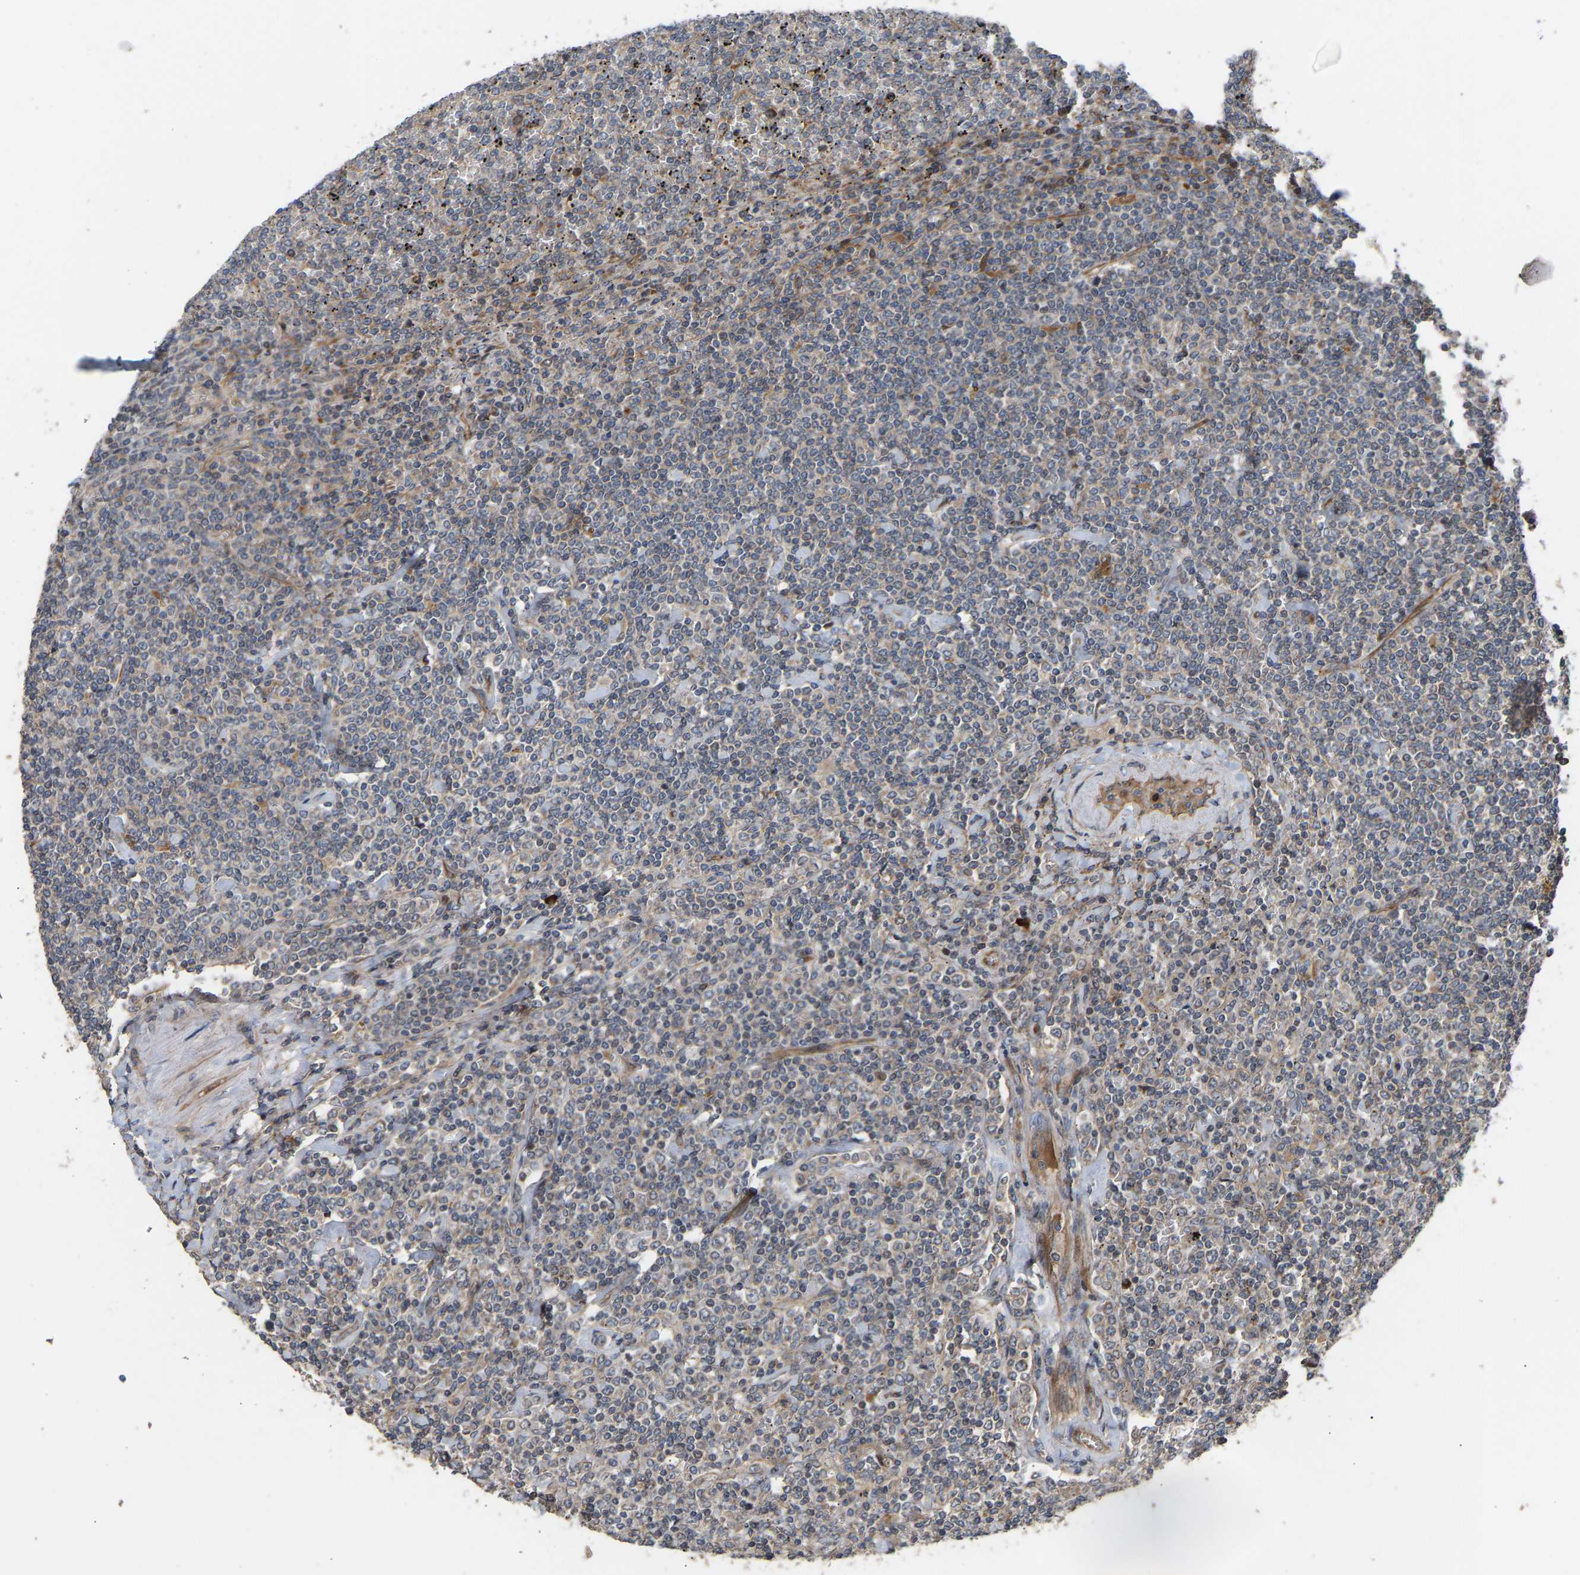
{"staining": {"intensity": "weak", "quantity": "<25%", "location": "cytoplasmic/membranous"}, "tissue": "lymphoma", "cell_type": "Tumor cells", "image_type": "cancer", "snomed": [{"axis": "morphology", "description": "Malignant lymphoma, non-Hodgkin's type, Low grade"}, {"axis": "topography", "description": "Spleen"}], "caption": "IHC photomicrograph of human low-grade malignant lymphoma, non-Hodgkin's type stained for a protein (brown), which demonstrates no positivity in tumor cells. The staining is performed using DAB brown chromogen with nuclei counter-stained in using hematoxylin.", "gene": "STAU1", "patient": {"sex": "female", "age": 19}}